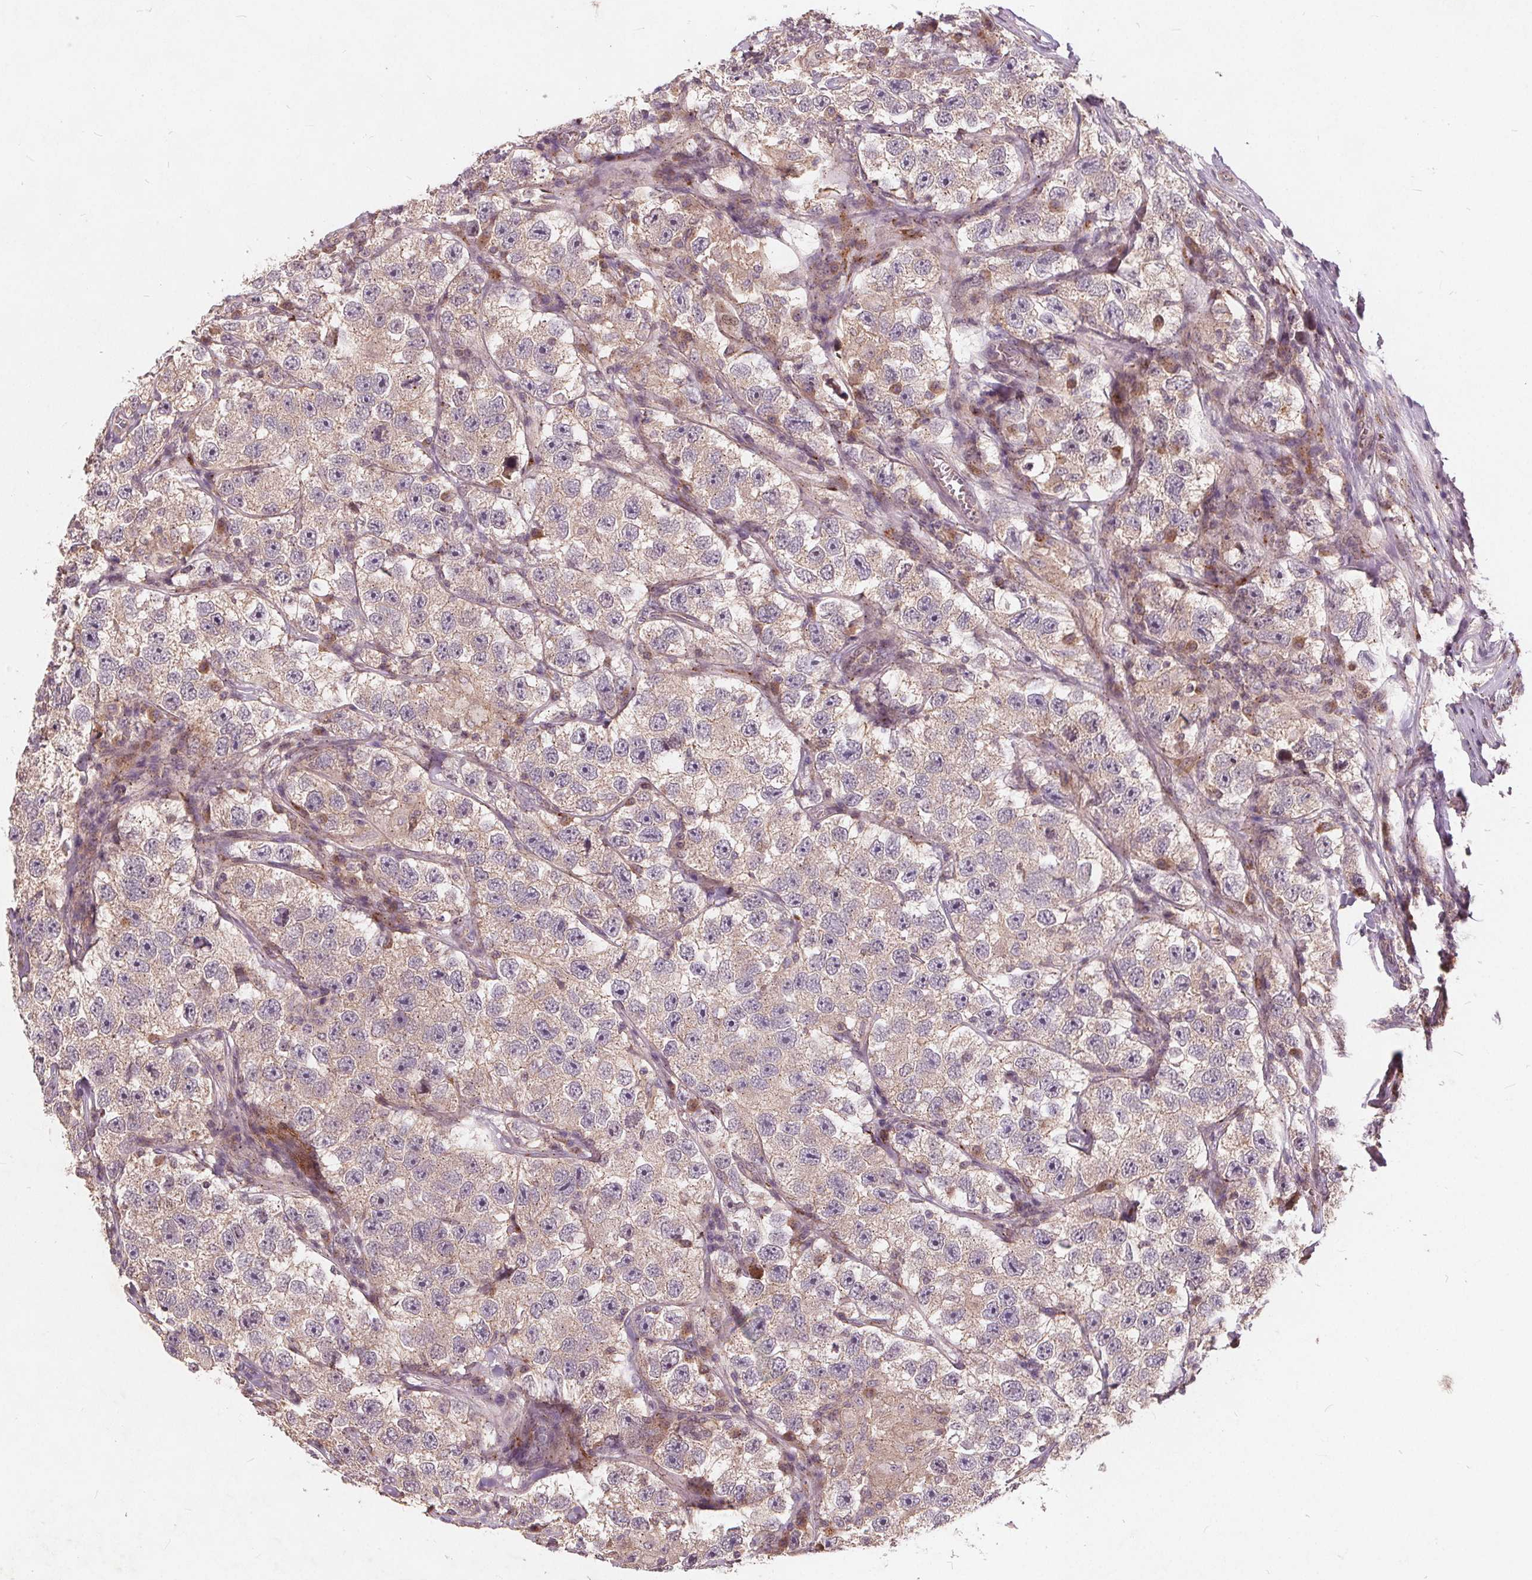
{"staining": {"intensity": "weak", "quantity": "25%-75%", "location": "cytoplasmic/membranous"}, "tissue": "testis cancer", "cell_type": "Tumor cells", "image_type": "cancer", "snomed": [{"axis": "morphology", "description": "Seminoma, NOS"}, {"axis": "topography", "description": "Testis"}], "caption": "Testis cancer (seminoma) stained with DAB immunohistochemistry (IHC) displays low levels of weak cytoplasmic/membranous positivity in approximately 25%-75% of tumor cells. (DAB (3,3'-diaminobenzidine) IHC with brightfield microscopy, high magnification).", "gene": "CSNK1G2", "patient": {"sex": "male", "age": 26}}